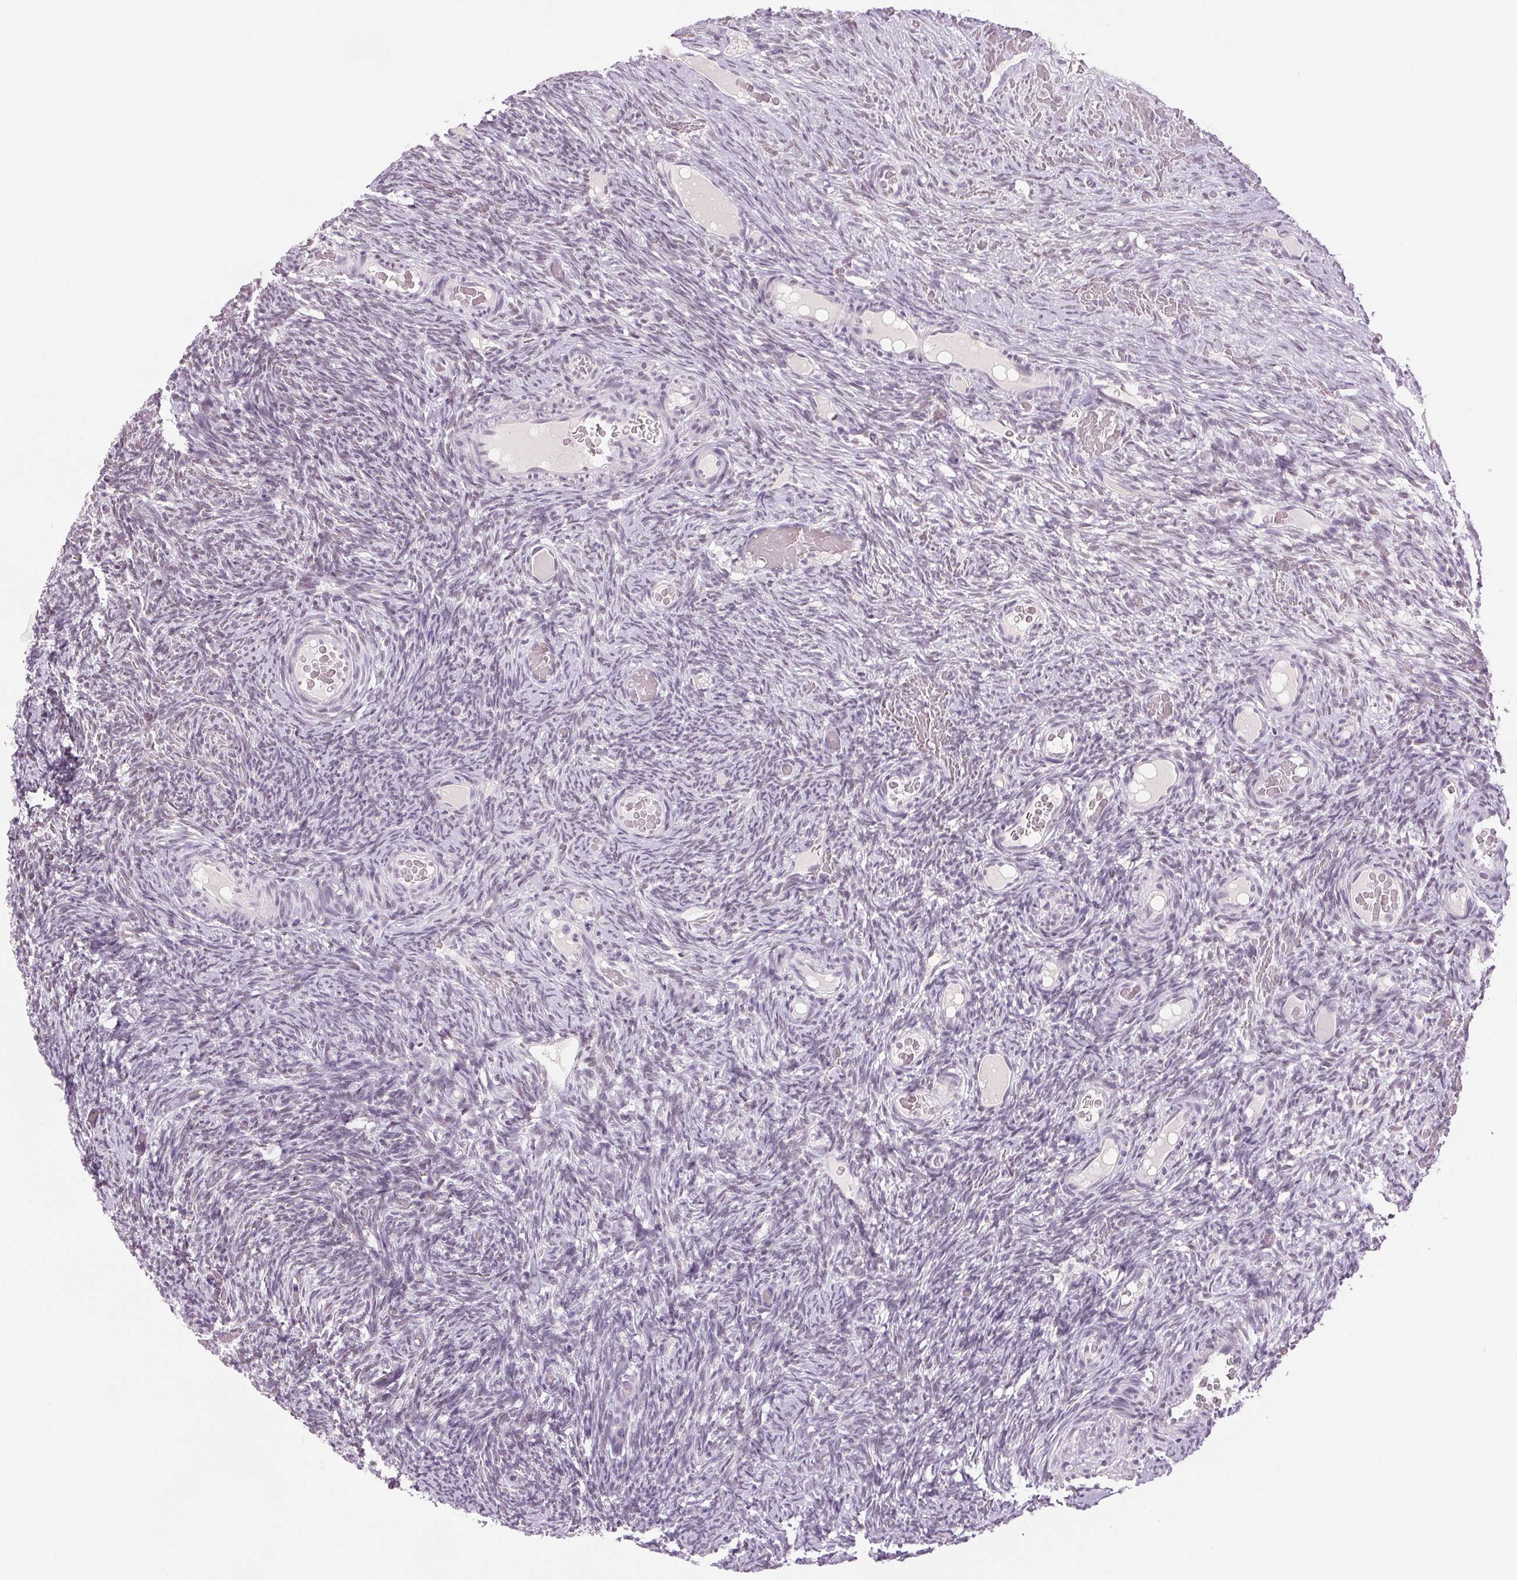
{"staining": {"intensity": "negative", "quantity": "none", "location": "none"}, "tissue": "ovary", "cell_type": "Ovarian stroma cells", "image_type": "normal", "snomed": [{"axis": "morphology", "description": "Normal tissue, NOS"}, {"axis": "topography", "description": "Ovary"}], "caption": "The histopathology image exhibits no significant expression in ovarian stroma cells of ovary. (Stains: DAB (3,3'-diaminobenzidine) immunohistochemistry with hematoxylin counter stain, Microscopy: brightfield microscopy at high magnification).", "gene": "DNAJC6", "patient": {"sex": "female", "age": 34}}